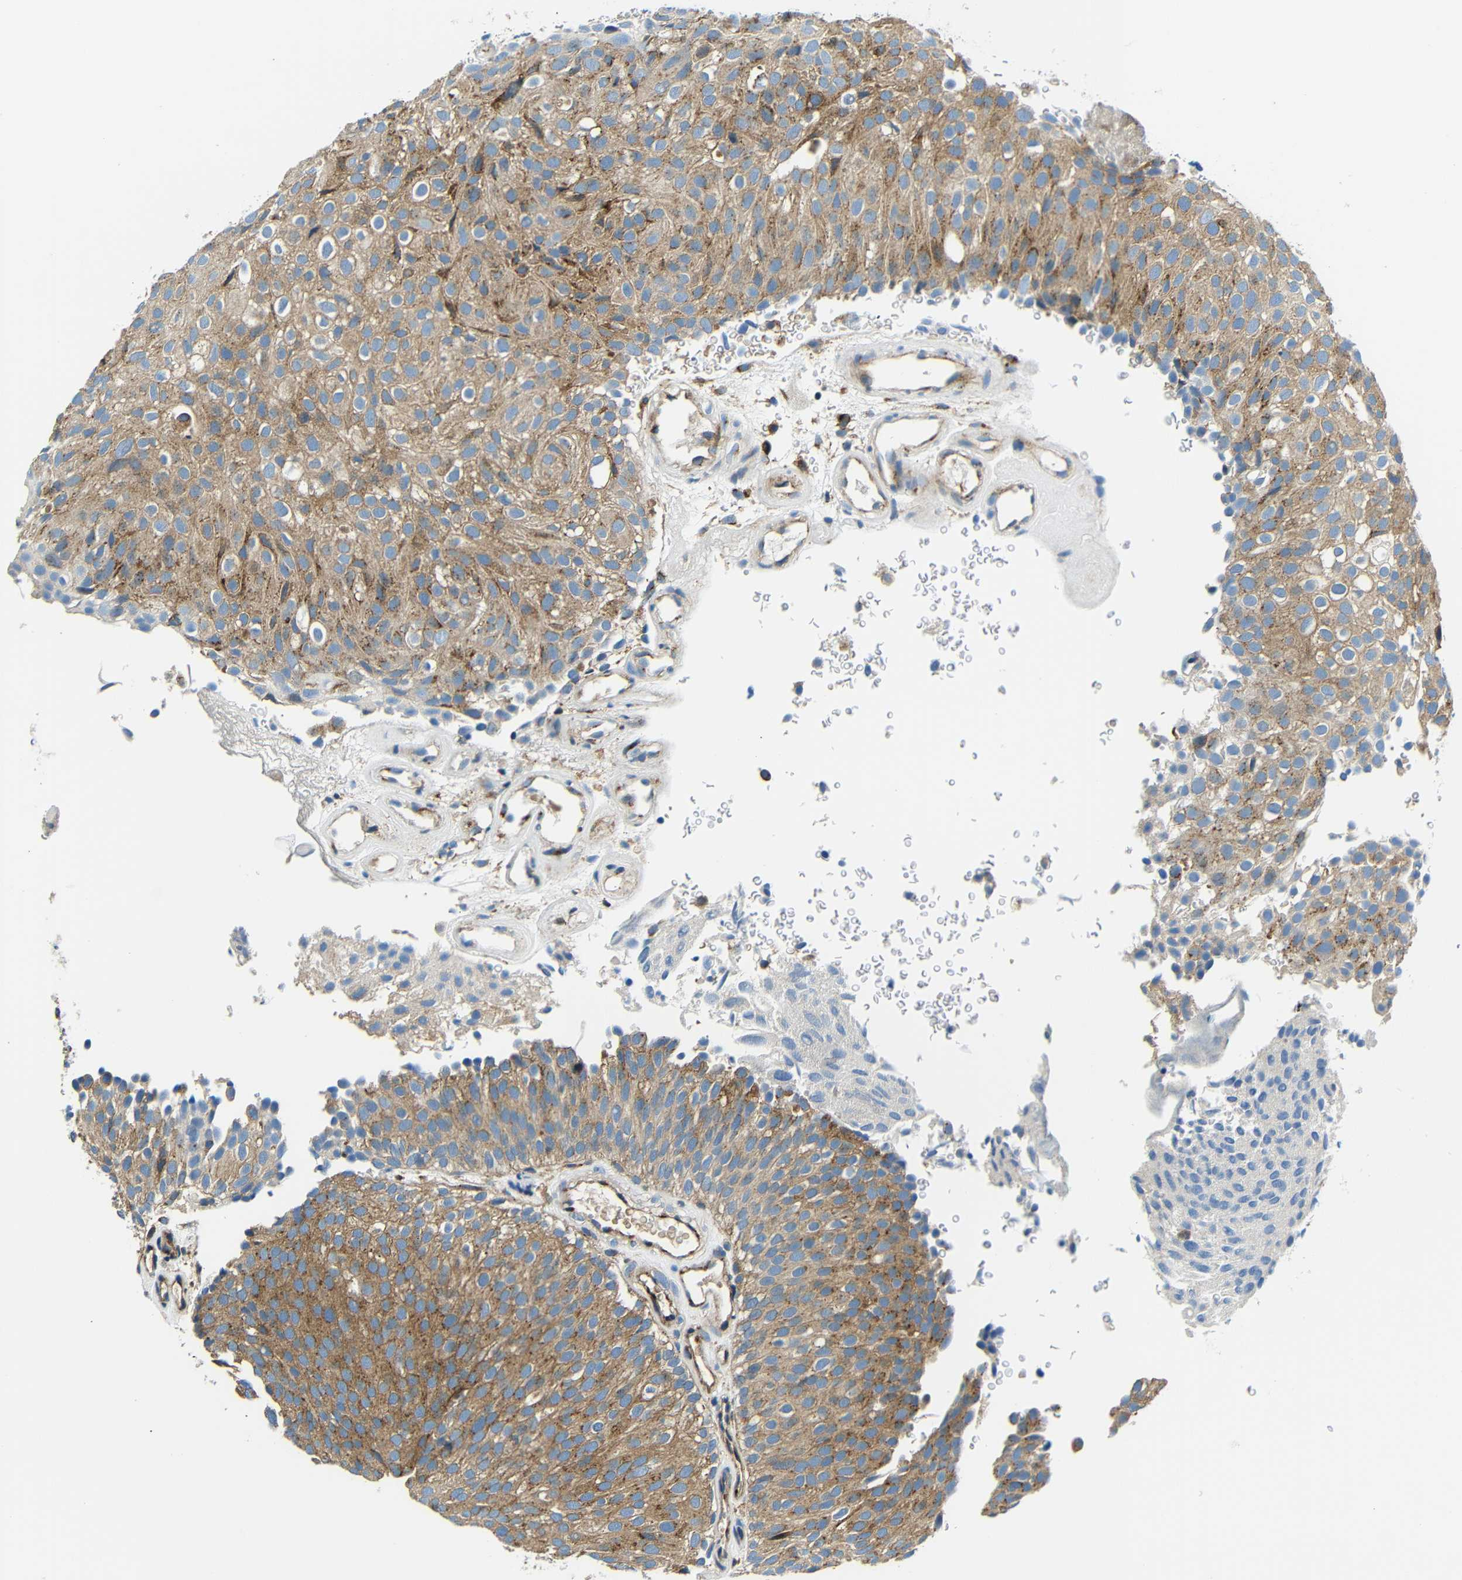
{"staining": {"intensity": "moderate", "quantity": ">75%", "location": "cytoplasmic/membranous"}, "tissue": "urothelial cancer", "cell_type": "Tumor cells", "image_type": "cancer", "snomed": [{"axis": "morphology", "description": "Urothelial carcinoma, Low grade"}, {"axis": "topography", "description": "Urinary bladder"}], "caption": "IHC photomicrograph of neoplastic tissue: low-grade urothelial carcinoma stained using IHC shows medium levels of moderate protein expression localized specifically in the cytoplasmic/membranous of tumor cells, appearing as a cytoplasmic/membranous brown color.", "gene": "USO1", "patient": {"sex": "male", "age": 78}}